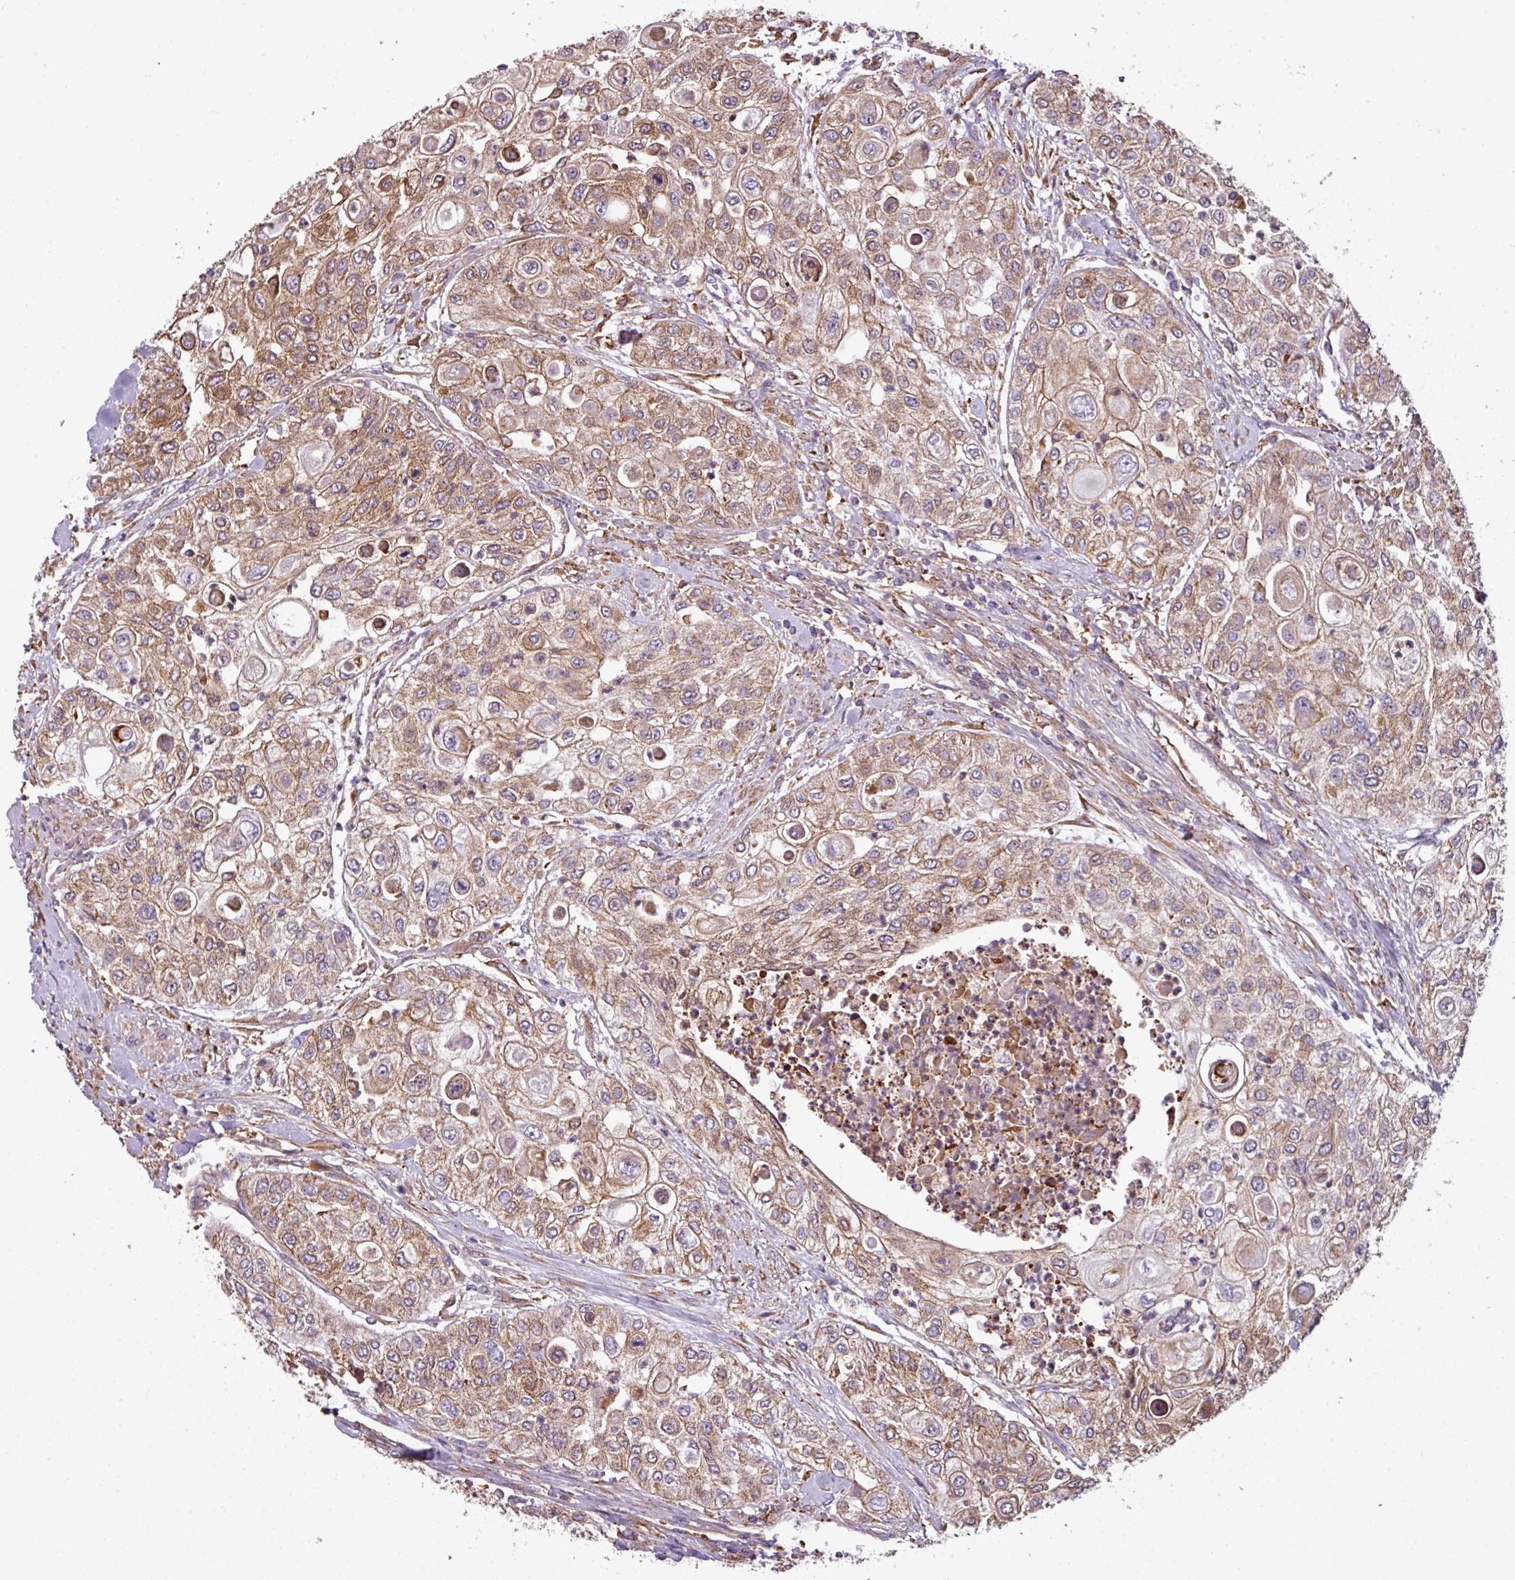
{"staining": {"intensity": "moderate", "quantity": ">75%", "location": "cytoplasmic/membranous"}, "tissue": "urothelial cancer", "cell_type": "Tumor cells", "image_type": "cancer", "snomed": [{"axis": "morphology", "description": "Urothelial carcinoma, High grade"}, {"axis": "topography", "description": "Urinary bladder"}], "caption": "Immunohistochemistry staining of high-grade urothelial carcinoma, which shows medium levels of moderate cytoplasmic/membranous positivity in about >75% of tumor cells indicating moderate cytoplasmic/membranous protein expression. The staining was performed using DAB (3,3'-diaminobenzidine) (brown) for protein detection and nuclei were counterstained in hematoxylin (blue).", "gene": "XNDC1N", "patient": {"sex": "female", "age": 79}}